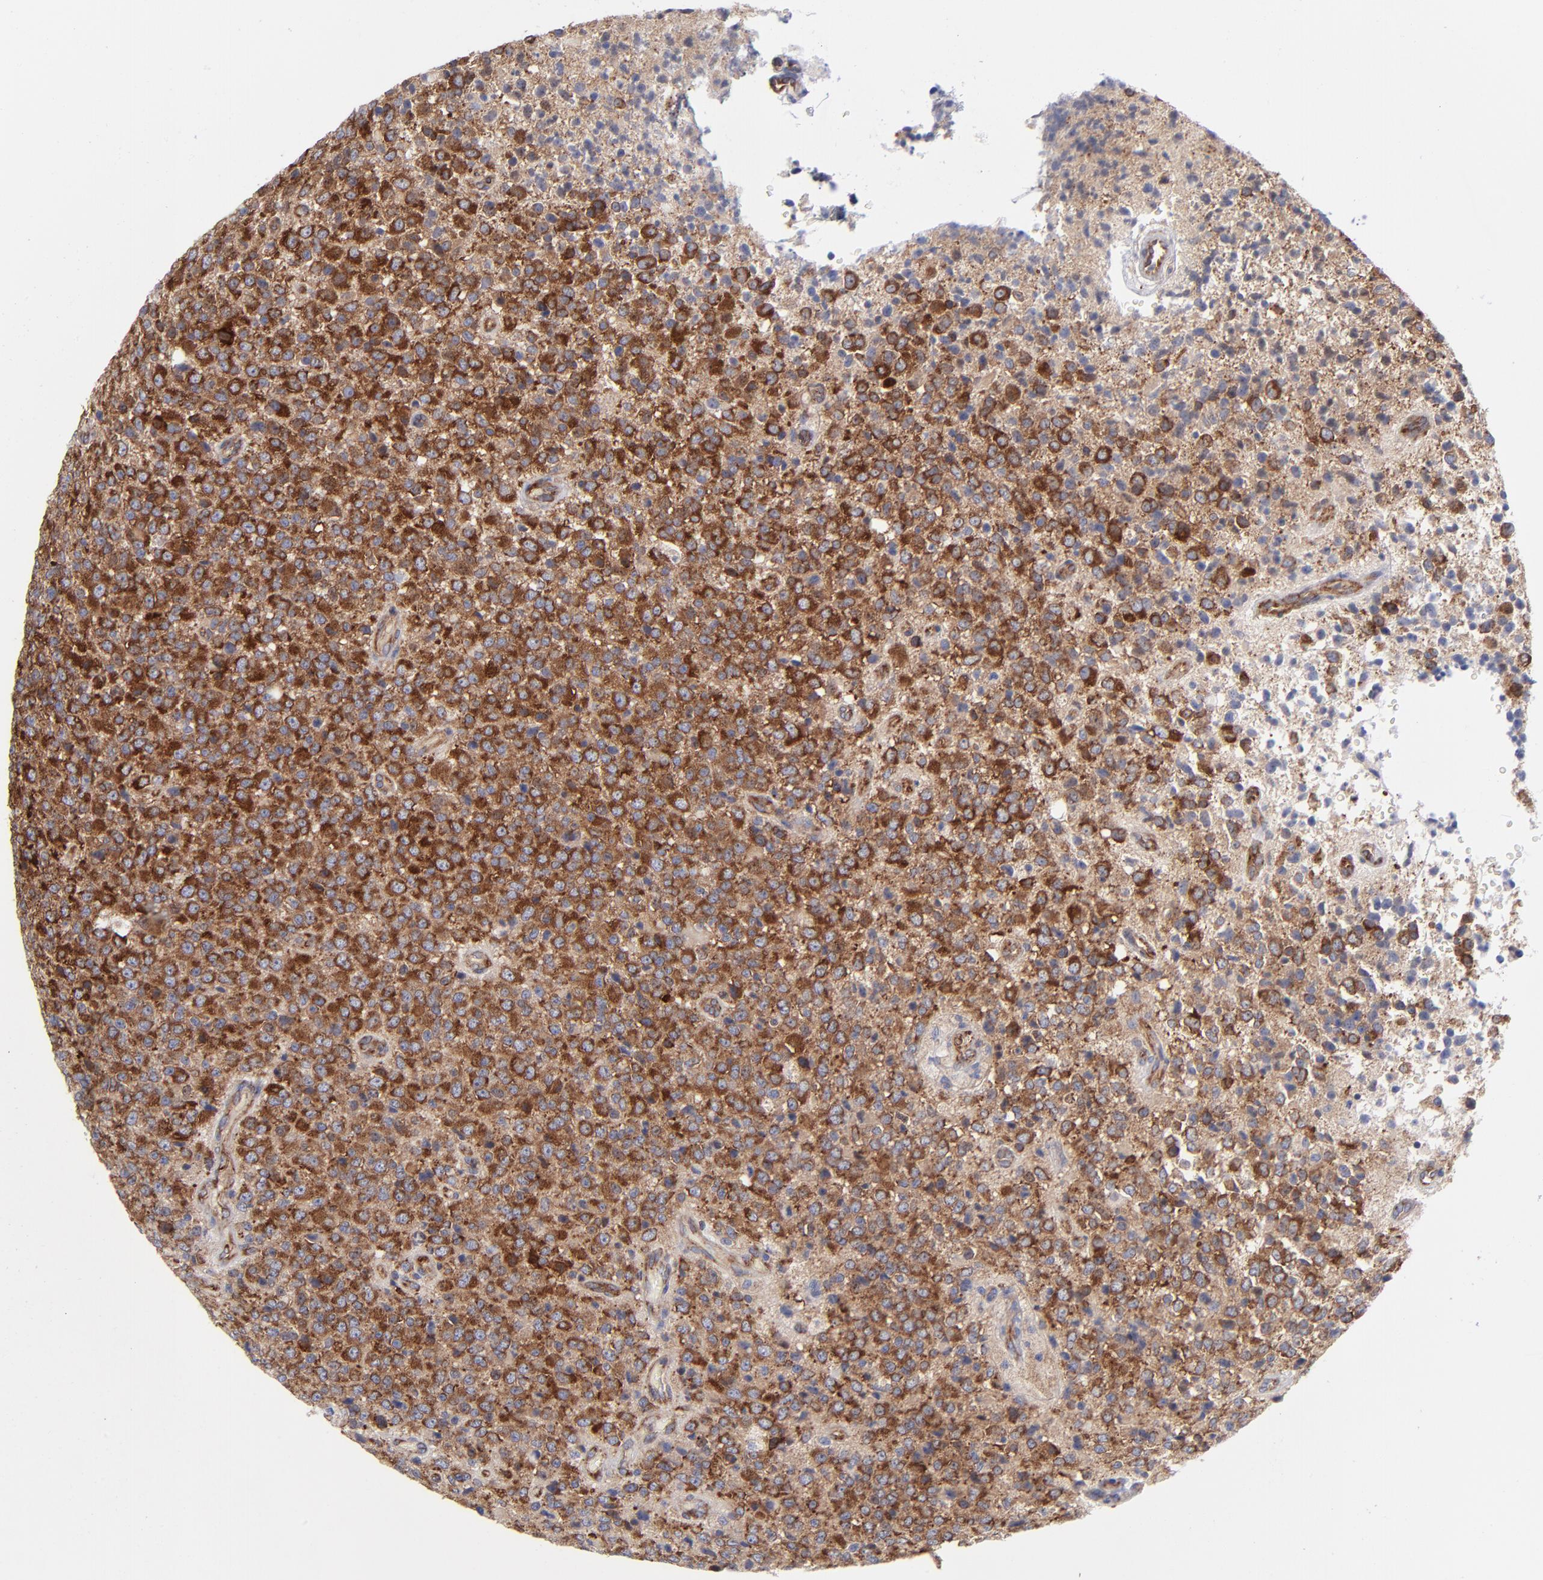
{"staining": {"intensity": "strong", "quantity": ">75%", "location": "cytoplasmic/membranous"}, "tissue": "glioma", "cell_type": "Tumor cells", "image_type": "cancer", "snomed": [{"axis": "morphology", "description": "Glioma, malignant, High grade"}, {"axis": "topography", "description": "pancreas cauda"}], "caption": "DAB (3,3'-diaminobenzidine) immunohistochemical staining of glioma demonstrates strong cytoplasmic/membranous protein staining in approximately >75% of tumor cells.", "gene": "EIF2AK2", "patient": {"sex": "male", "age": 60}}